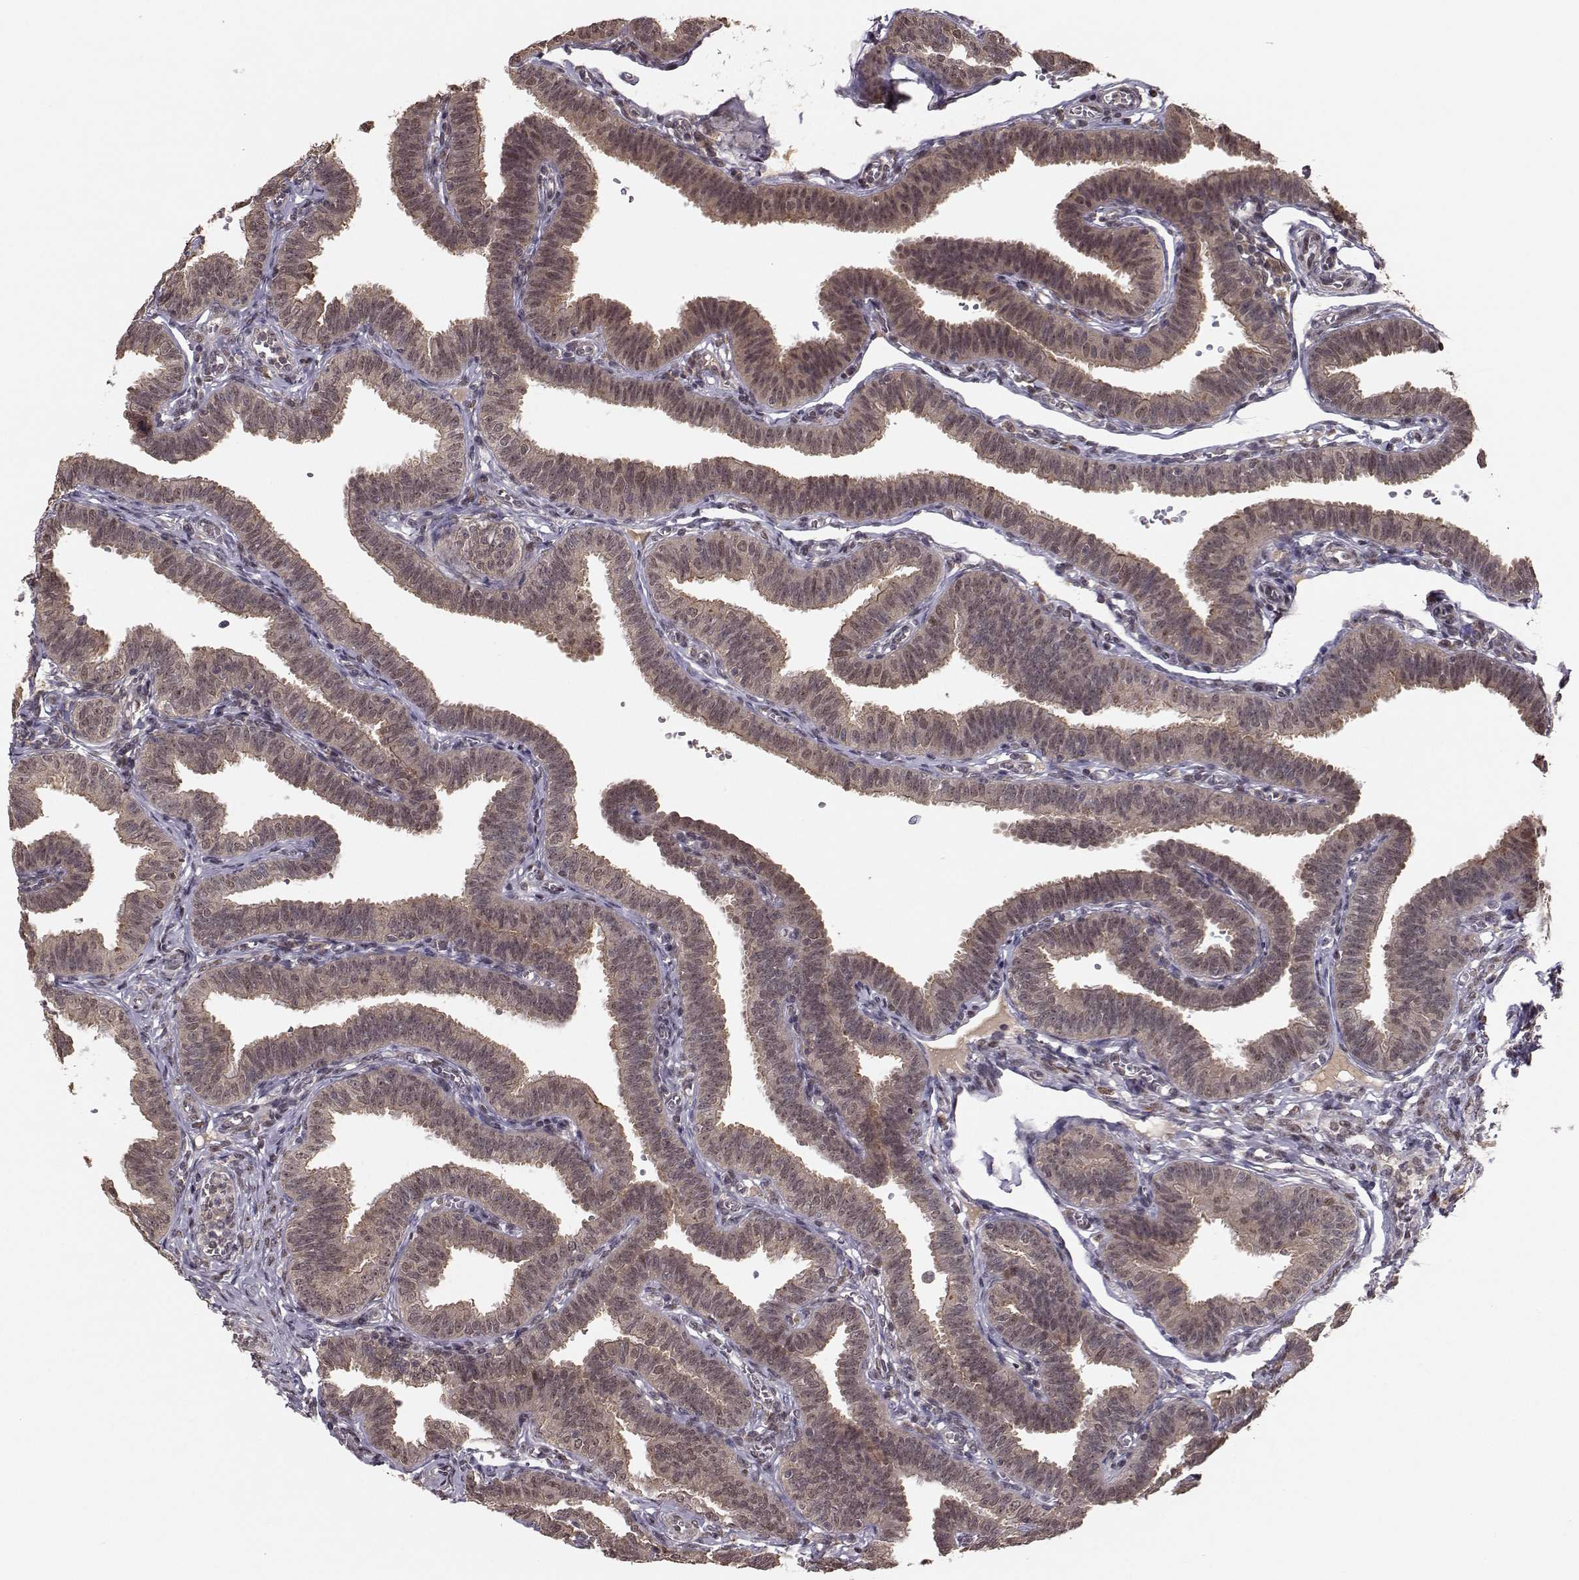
{"staining": {"intensity": "moderate", "quantity": ">75%", "location": "cytoplasmic/membranous"}, "tissue": "fallopian tube", "cell_type": "Glandular cells", "image_type": "normal", "snomed": [{"axis": "morphology", "description": "Normal tissue, NOS"}, {"axis": "topography", "description": "Fallopian tube"}], "caption": "Protein staining demonstrates moderate cytoplasmic/membranous staining in about >75% of glandular cells in benign fallopian tube. (Brightfield microscopy of DAB IHC at high magnification).", "gene": "PLEKHG3", "patient": {"sex": "female", "age": 25}}